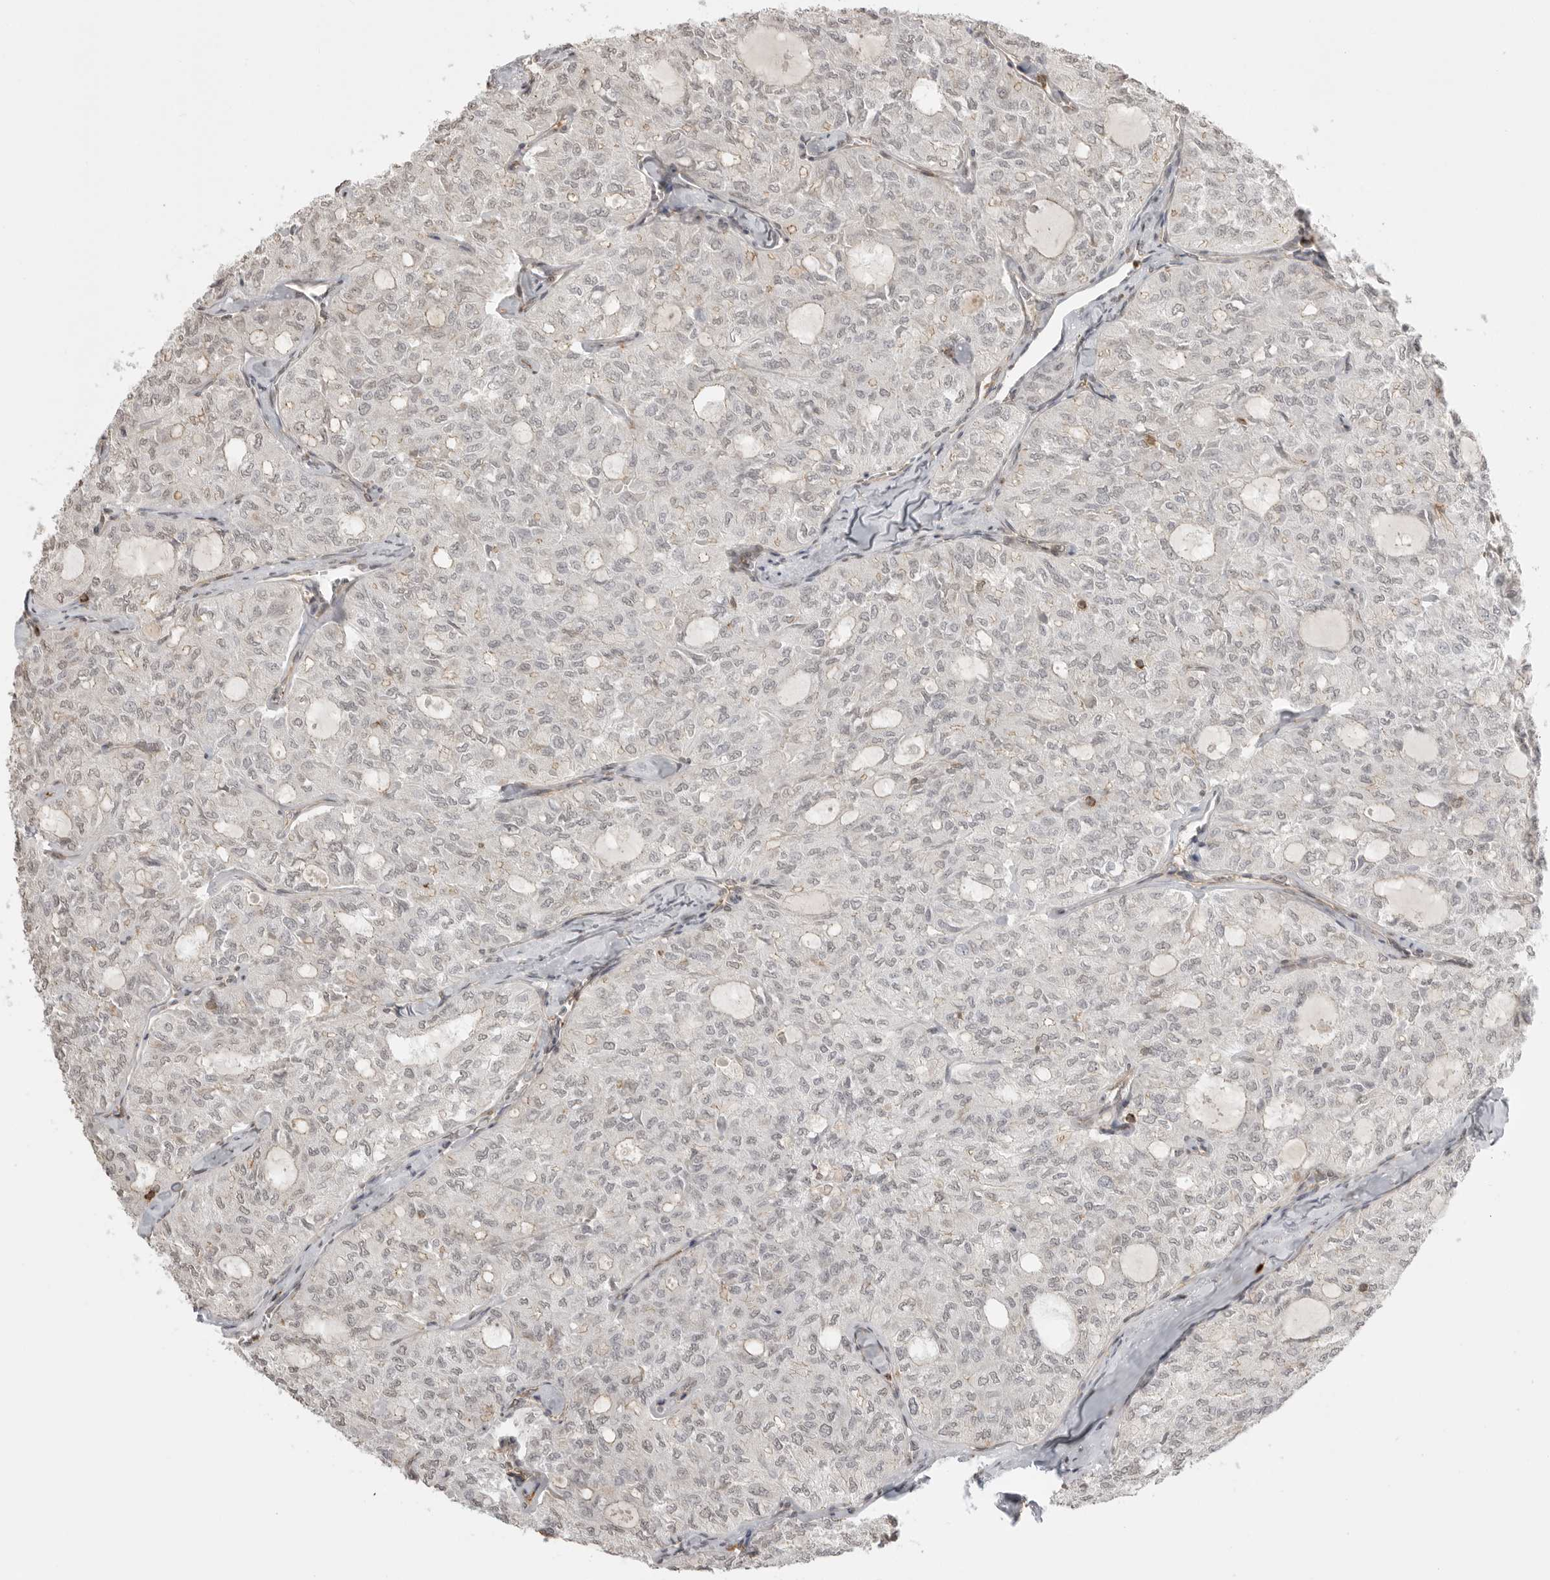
{"staining": {"intensity": "weak", "quantity": "<25%", "location": "nuclear"}, "tissue": "thyroid cancer", "cell_type": "Tumor cells", "image_type": "cancer", "snomed": [{"axis": "morphology", "description": "Follicular adenoma carcinoma, NOS"}, {"axis": "topography", "description": "Thyroid gland"}], "caption": "IHC image of neoplastic tissue: human thyroid cancer (follicular adenoma carcinoma) stained with DAB demonstrates no significant protein positivity in tumor cells.", "gene": "GPC2", "patient": {"sex": "male", "age": 75}}